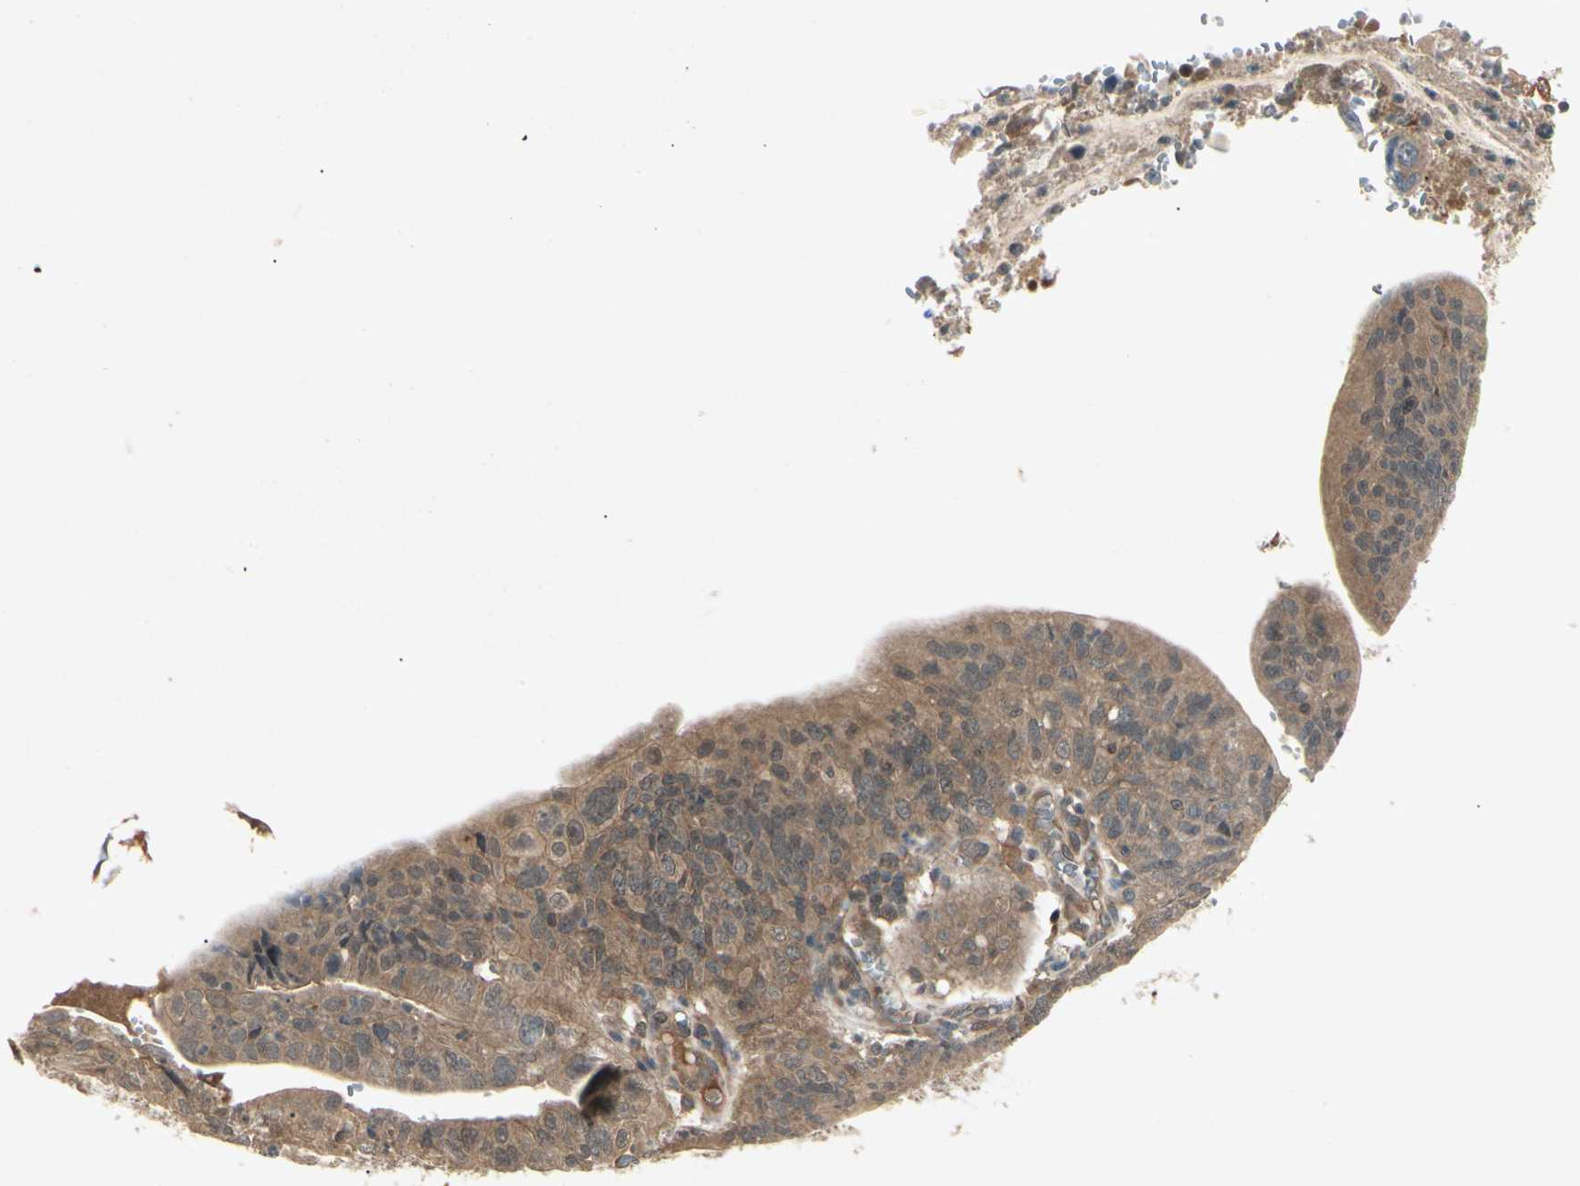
{"staining": {"intensity": "moderate", "quantity": ">75%", "location": "cytoplasmic/membranous"}, "tissue": "stomach cancer", "cell_type": "Tumor cells", "image_type": "cancer", "snomed": [{"axis": "morphology", "description": "Adenocarcinoma, NOS"}, {"axis": "topography", "description": "Stomach"}], "caption": "The photomicrograph demonstrates immunohistochemical staining of stomach cancer (adenocarcinoma). There is moderate cytoplasmic/membranous positivity is appreciated in approximately >75% of tumor cells. (DAB IHC, brown staining for protein, blue staining for nuclei).", "gene": "RNF14", "patient": {"sex": "male", "age": 59}}